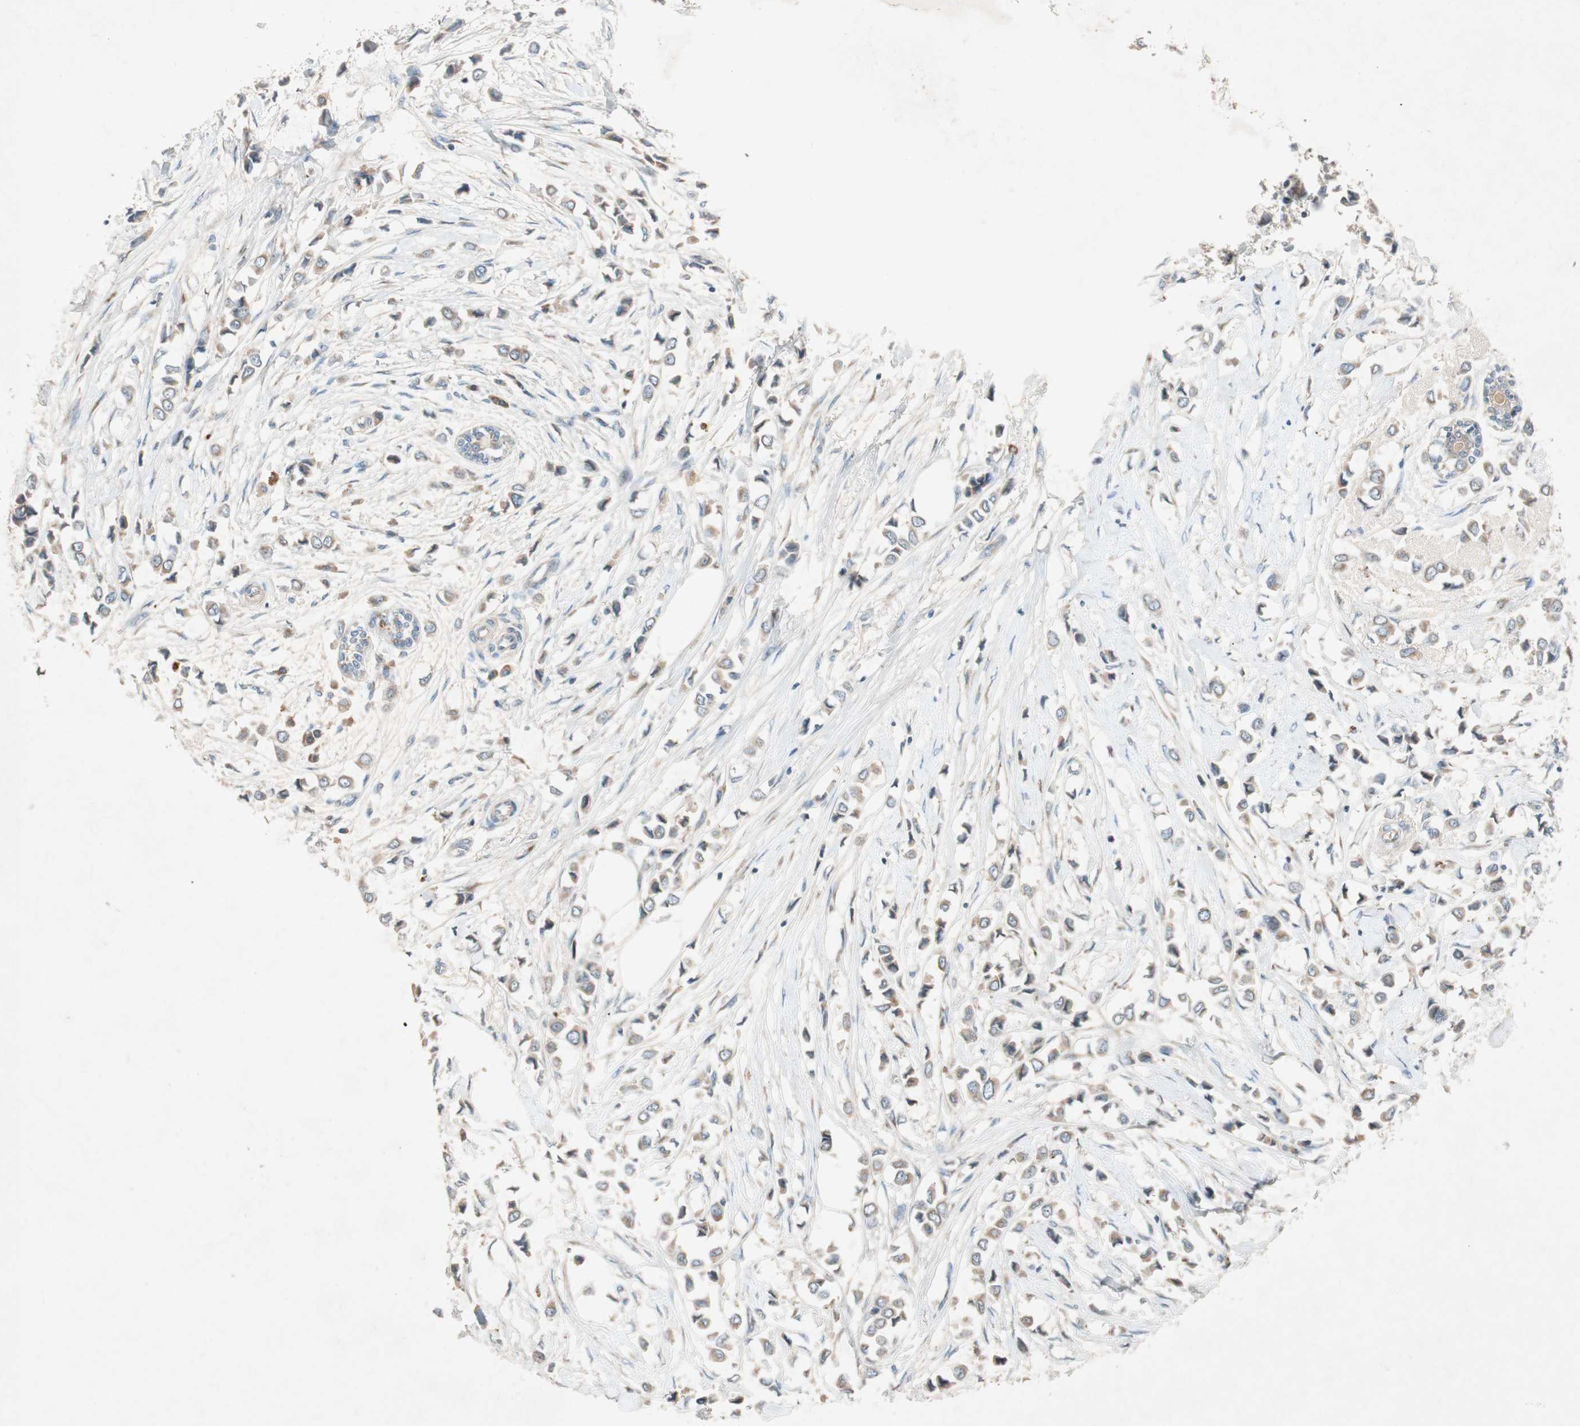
{"staining": {"intensity": "weak", "quantity": ">75%", "location": "cytoplasmic/membranous"}, "tissue": "breast cancer", "cell_type": "Tumor cells", "image_type": "cancer", "snomed": [{"axis": "morphology", "description": "Lobular carcinoma"}, {"axis": "topography", "description": "Breast"}], "caption": "Tumor cells demonstrate low levels of weak cytoplasmic/membranous positivity in approximately >75% of cells in human lobular carcinoma (breast). The staining is performed using DAB (3,3'-diaminobenzidine) brown chromogen to label protein expression. The nuclei are counter-stained blue using hematoxylin.", "gene": "APOO", "patient": {"sex": "female", "age": 51}}